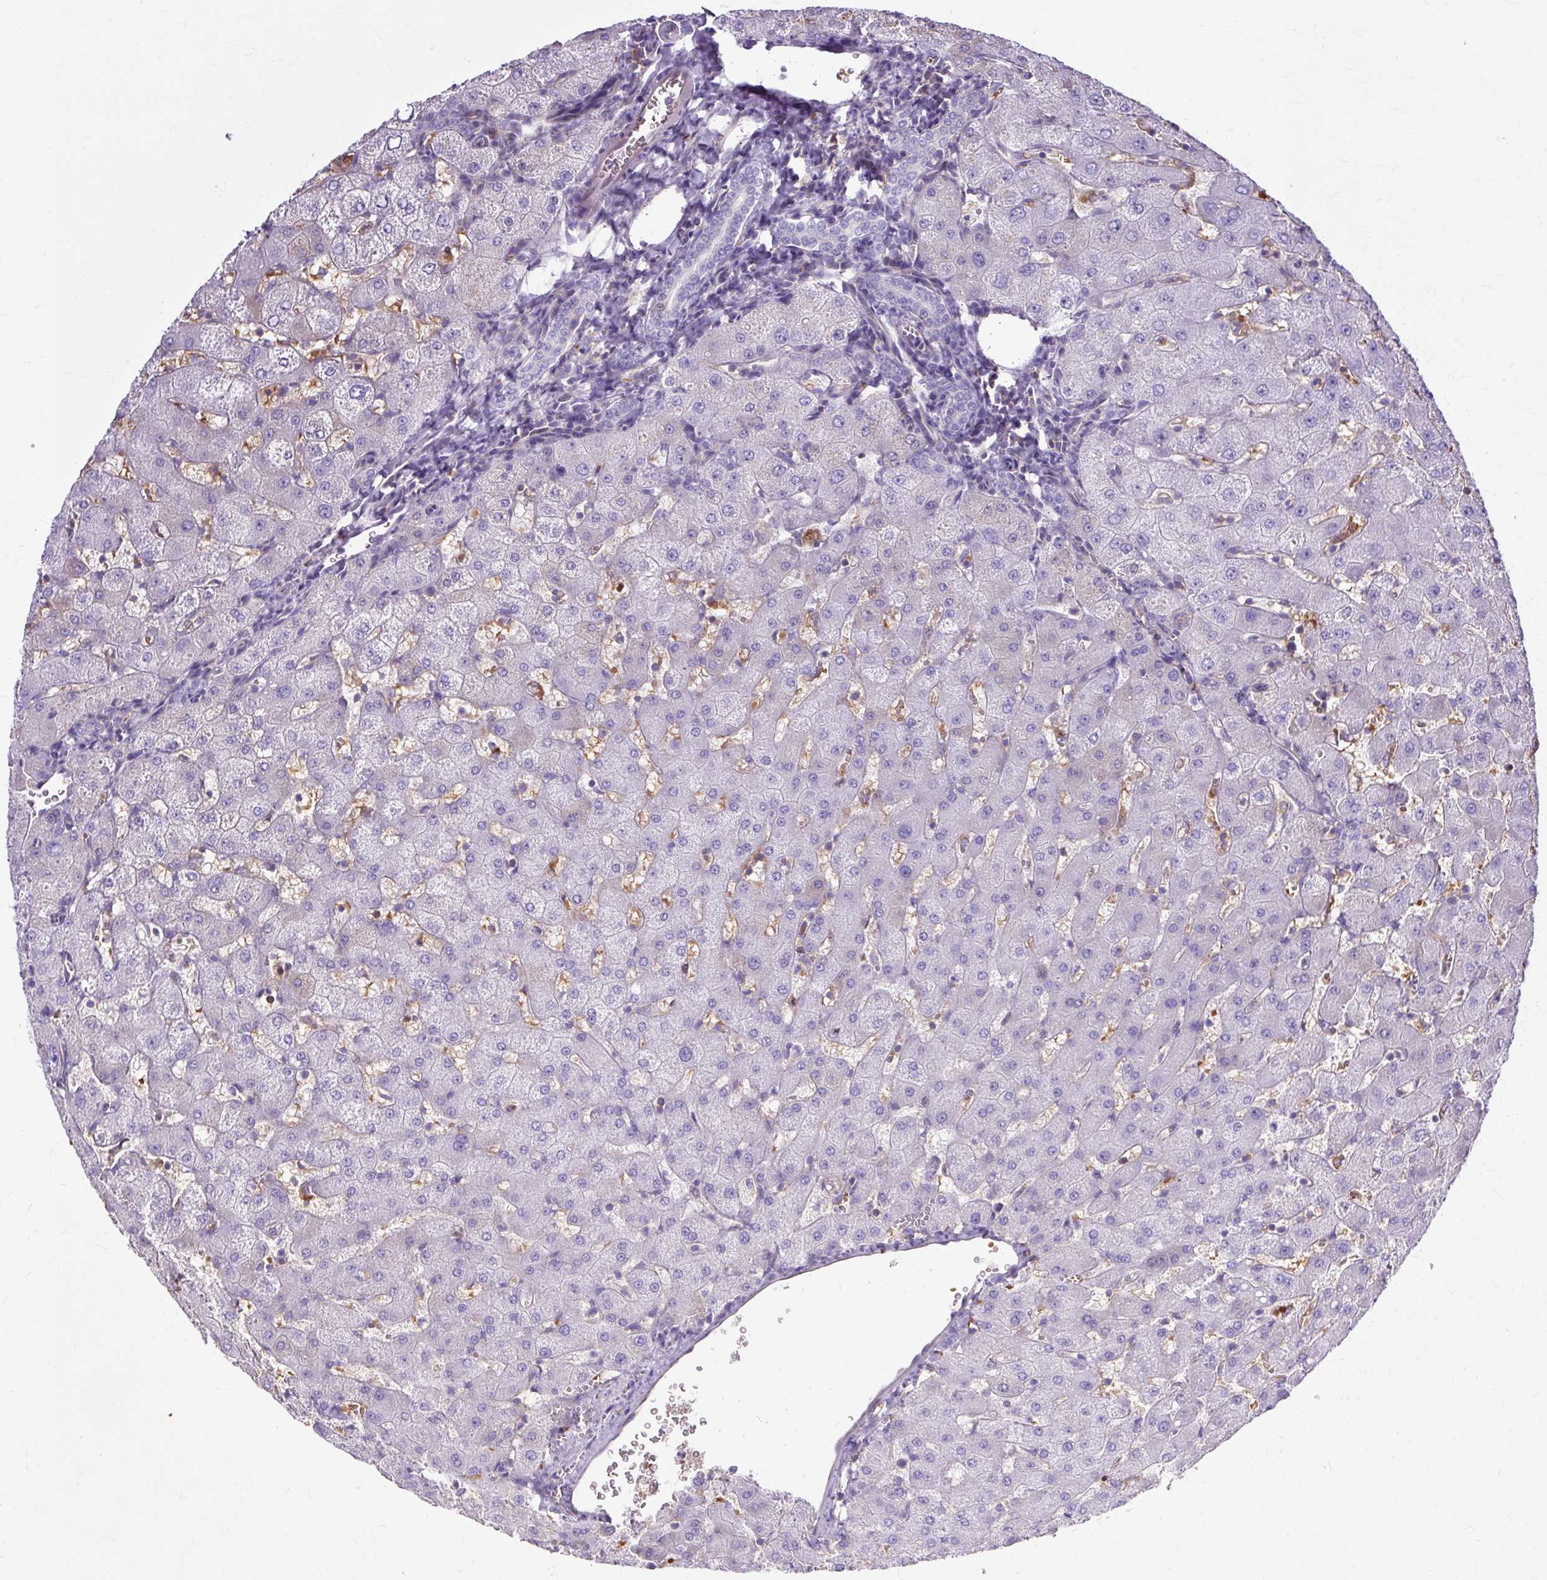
{"staining": {"intensity": "negative", "quantity": "none", "location": "none"}, "tissue": "liver", "cell_type": "Cholangiocytes", "image_type": "normal", "snomed": [{"axis": "morphology", "description": "Normal tissue, NOS"}, {"axis": "topography", "description": "Liver"}], "caption": "IHC micrograph of benign human liver stained for a protein (brown), which demonstrates no positivity in cholangiocytes.", "gene": "USHBP1", "patient": {"sex": "female", "age": 63}}